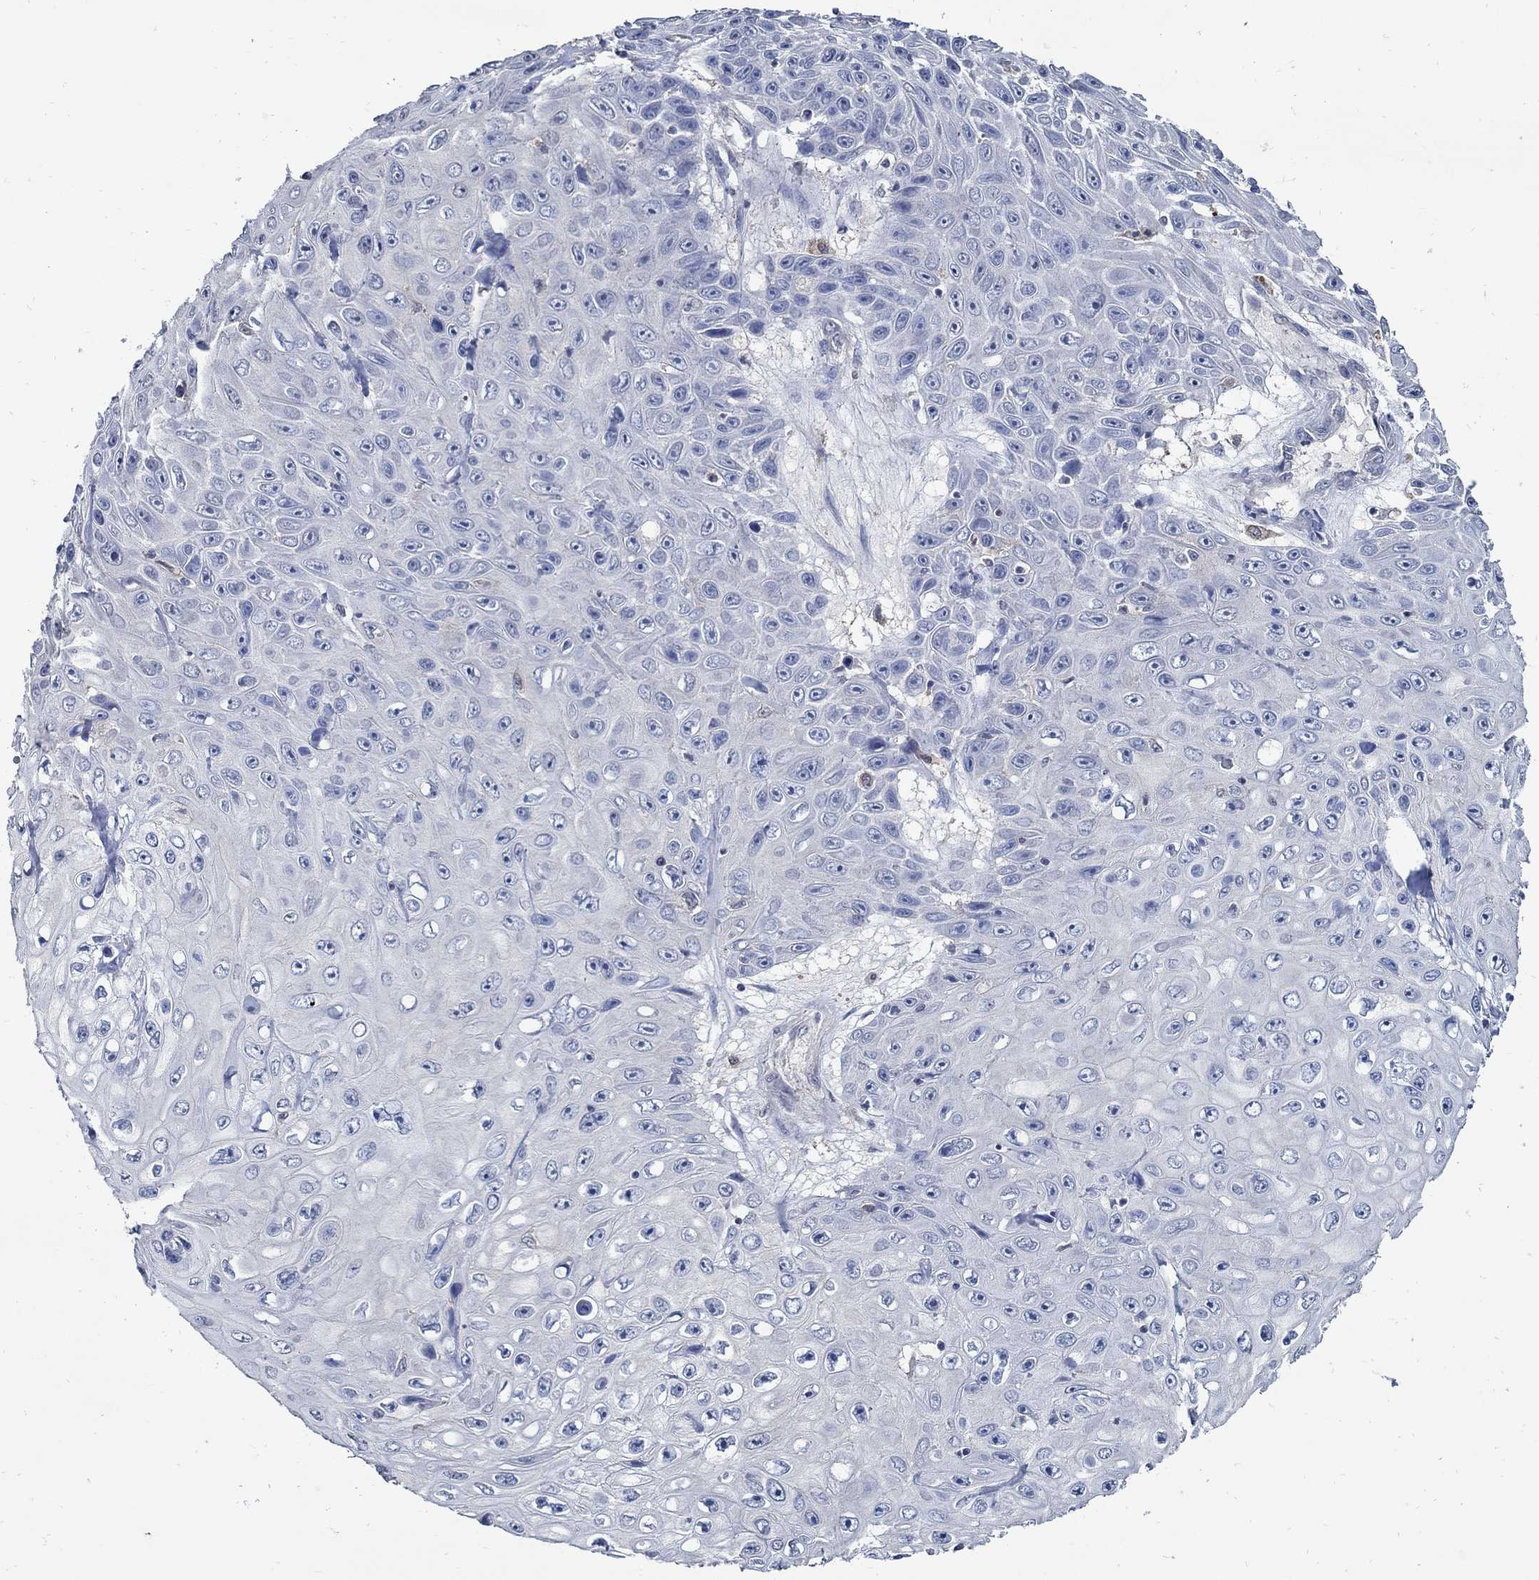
{"staining": {"intensity": "negative", "quantity": "none", "location": "none"}, "tissue": "skin cancer", "cell_type": "Tumor cells", "image_type": "cancer", "snomed": [{"axis": "morphology", "description": "Squamous cell carcinoma, NOS"}, {"axis": "topography", "description": "Skin"}], "caption": "A histopathology image of skin squamous cell carcinoma stained for a protein demonstrates no brown staining in tumor cells.", "gene": "MTHFR", "patient": {"sex": "male", "age": 82}}